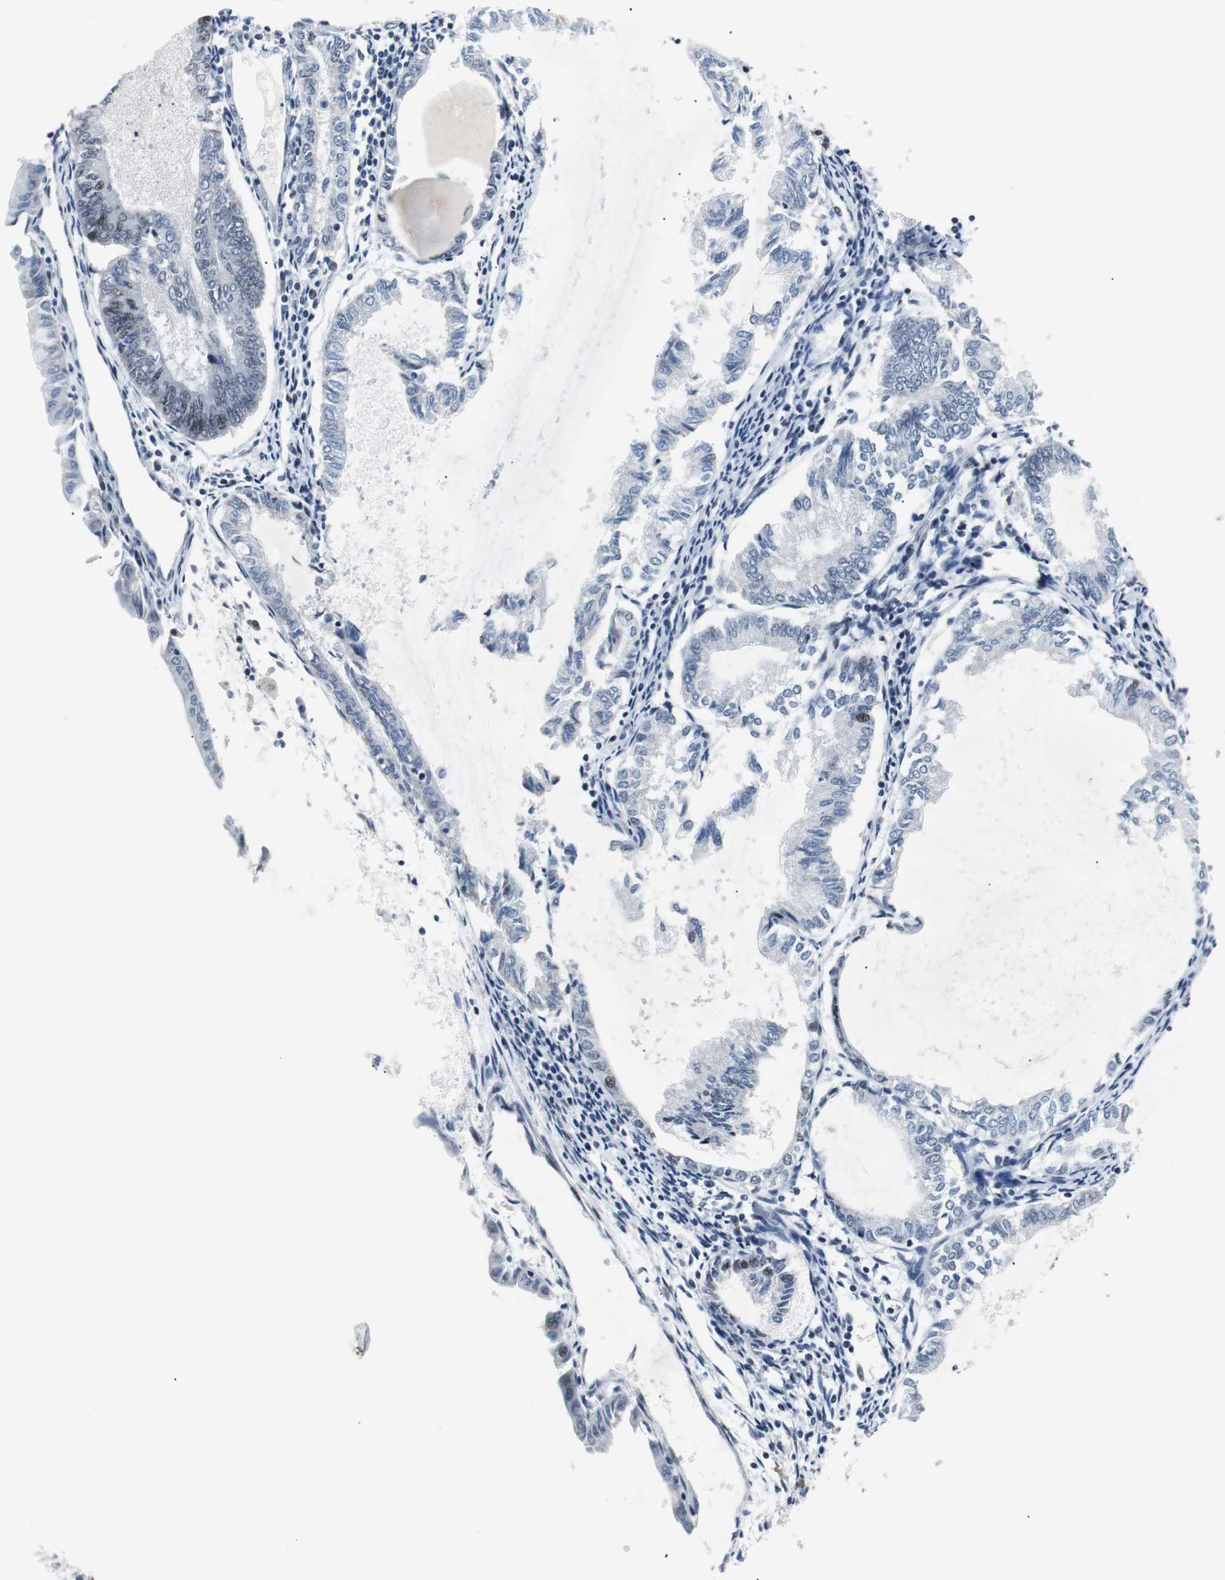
{"staining": {"intensity": "weak", "quantity": "<25%", "location": "nuclear"}, "tissue": "endometrial cancer", "cell_type": "Tumor cells", "image_type": "cancer", "snomed": [{"axis": "morphology", "description": "Adenocarcinoma, NOS"}, {"axis": "topography", "description": "Endometrium"}], "caption": "Tumor cells are negative for brown protein staining in endometrial cancer (adenocarcinoma).", "gene": "MTA1", "patient": {"sex": "female", "age": 86}}